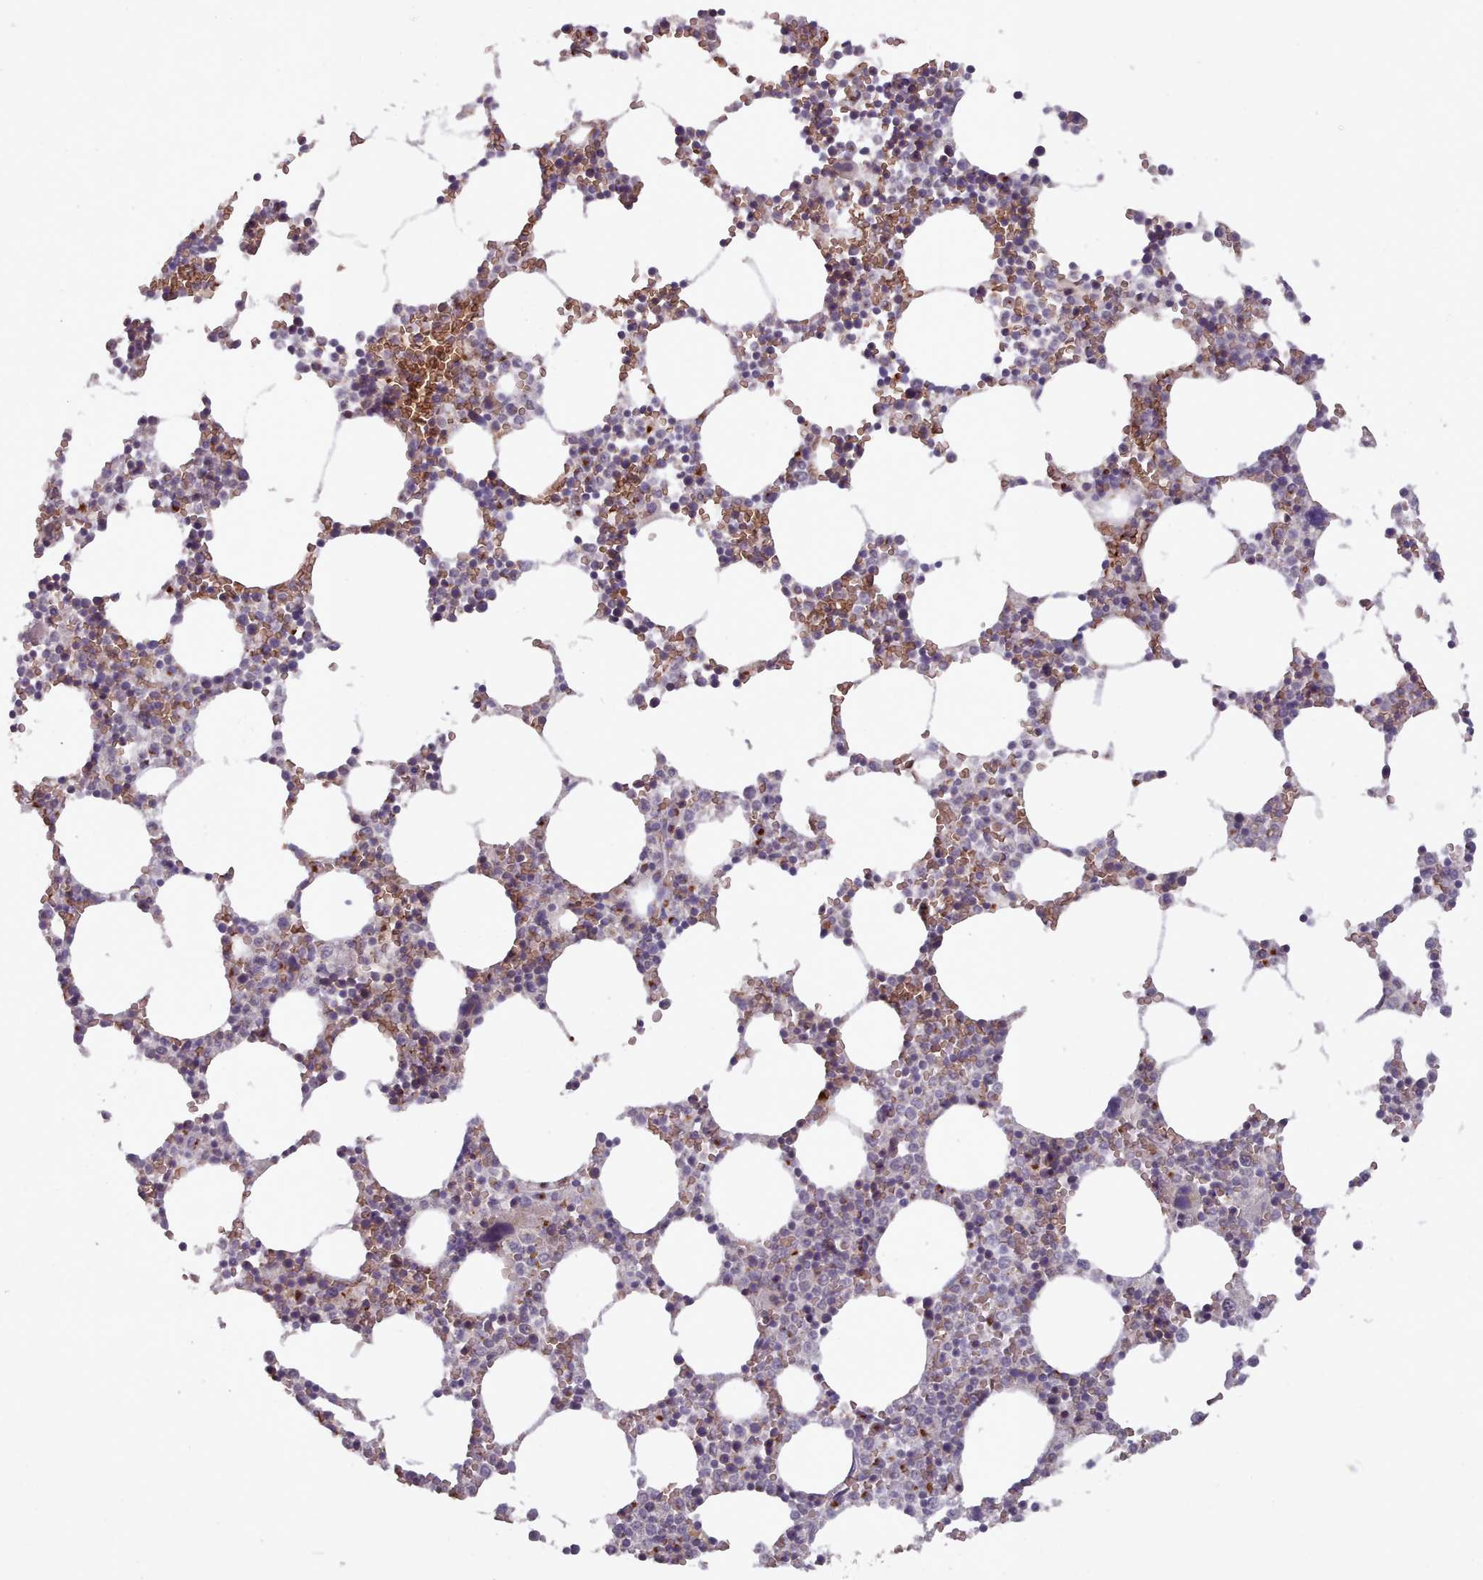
{"staining": {"intensity": "moderate", "quantity": "<25%", "location": "cytoplasmic/membranous"}, "tissue": "bone marrow", "cell_type": "Hematopoietic cells", "image_type": "normal", "snomed": [{"axis": "morphology", "description": "Normal tissue, NOS"}, {"axis": "topography", "description": "Bone marrow"}], "caption": "A low amount of moderate cytoplasmic/membranous expression is present in about <25% of hematopoietic cells in normal bone marrow.", "gene": "MAN1B1", "patient": {"sex": "female", "age": 64}}